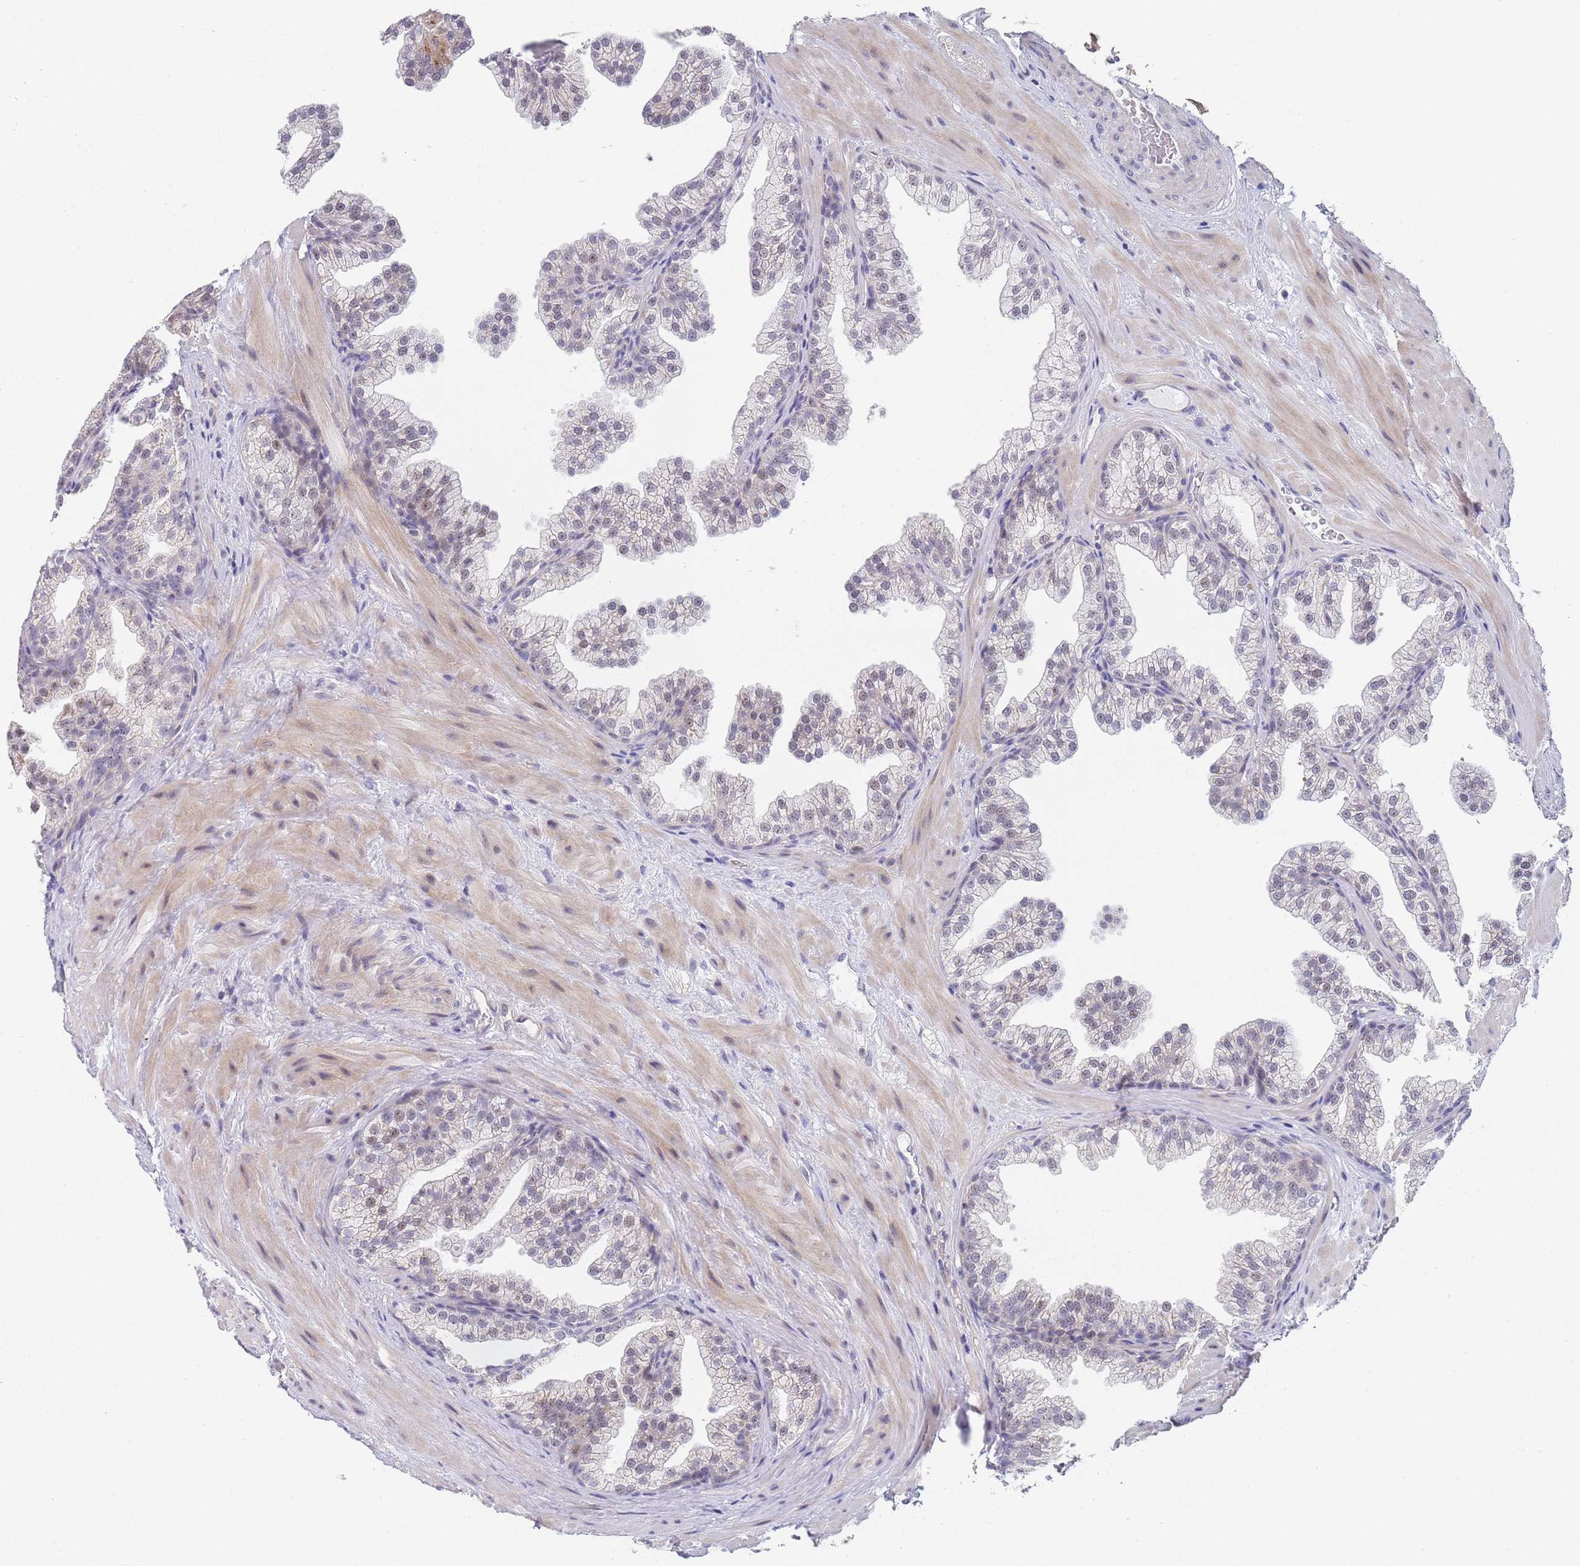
{"staining": {"intensity": "weak", "quantity": "<25%", "location": "nuclear"}, "tissue": "prostate", "cell_type": "Glandular cells", "image_type": "normal", "snomed": [{"axis": "morphology", "description": "Normal tissue, NOS"}, {"axis": "topography", "description": "Prostate"}], "caption": "This is a histopathology image of IHC staining of normal prostate, which shows no staining in glandular cells.", "gene": "PLCL2", "patient": {"sex": "male", "age": 37}}